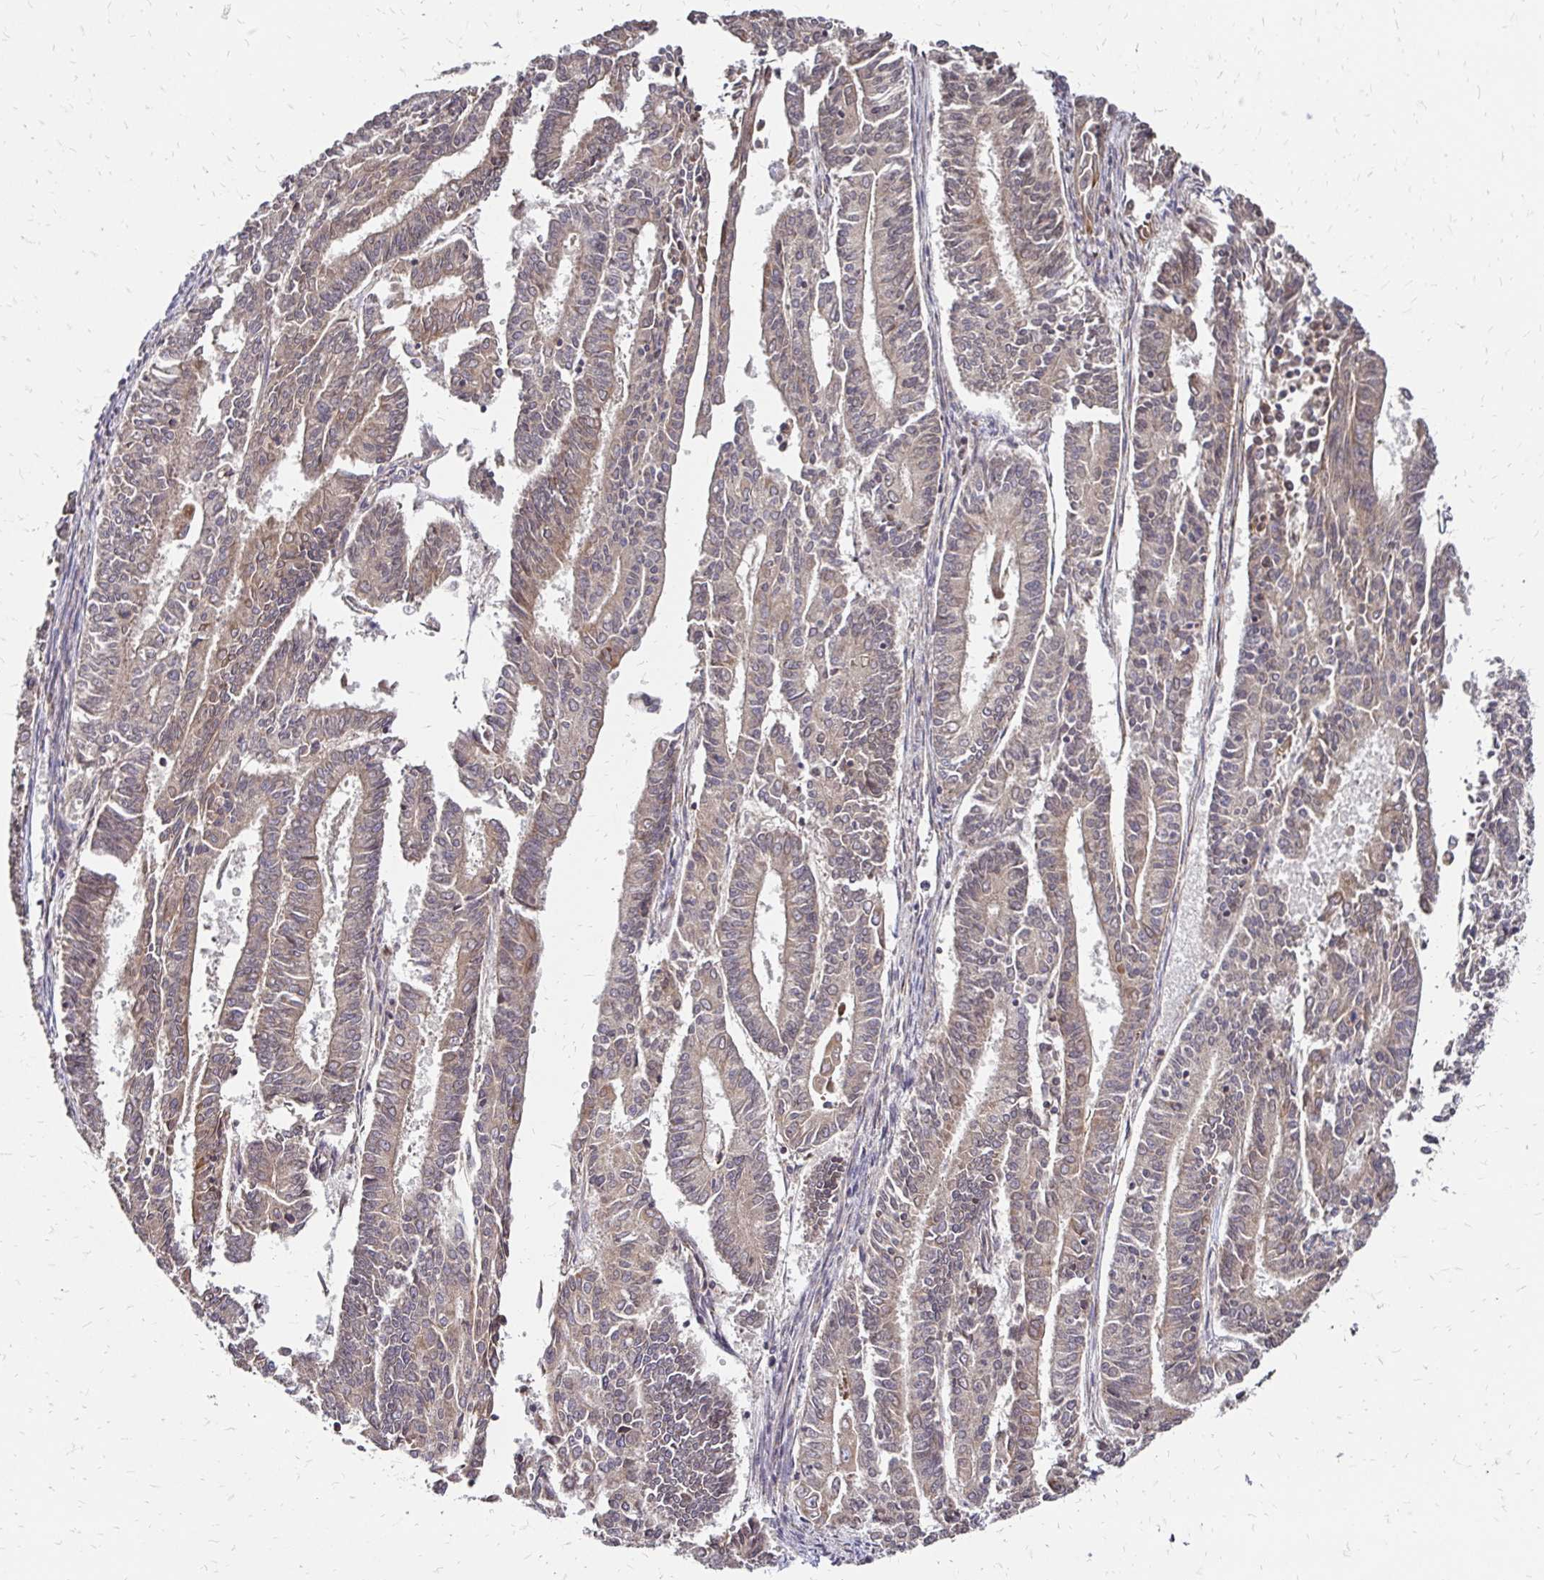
{"staining": {"intensity": "weak", "quantity": ">75%", "location": "cytoplasmic/membranous"}, "tissue": "endometrial cancer", "cell_type": "Tumor cells", "image_type": "cancer", "snomed": [{"axis": "morphology", "description": "Adenocarcinoma, NOS"}, {"axis": "topography", "description": "Endometrium"}], "caption": "A low amount of weak cytoplasmic/membranous positivity is appreciated in about >75% of tumor cells in endometrial adenocarcinoma tissue.", "gene": "ZW10", "patient": {"sex": "female", "age": 59}}